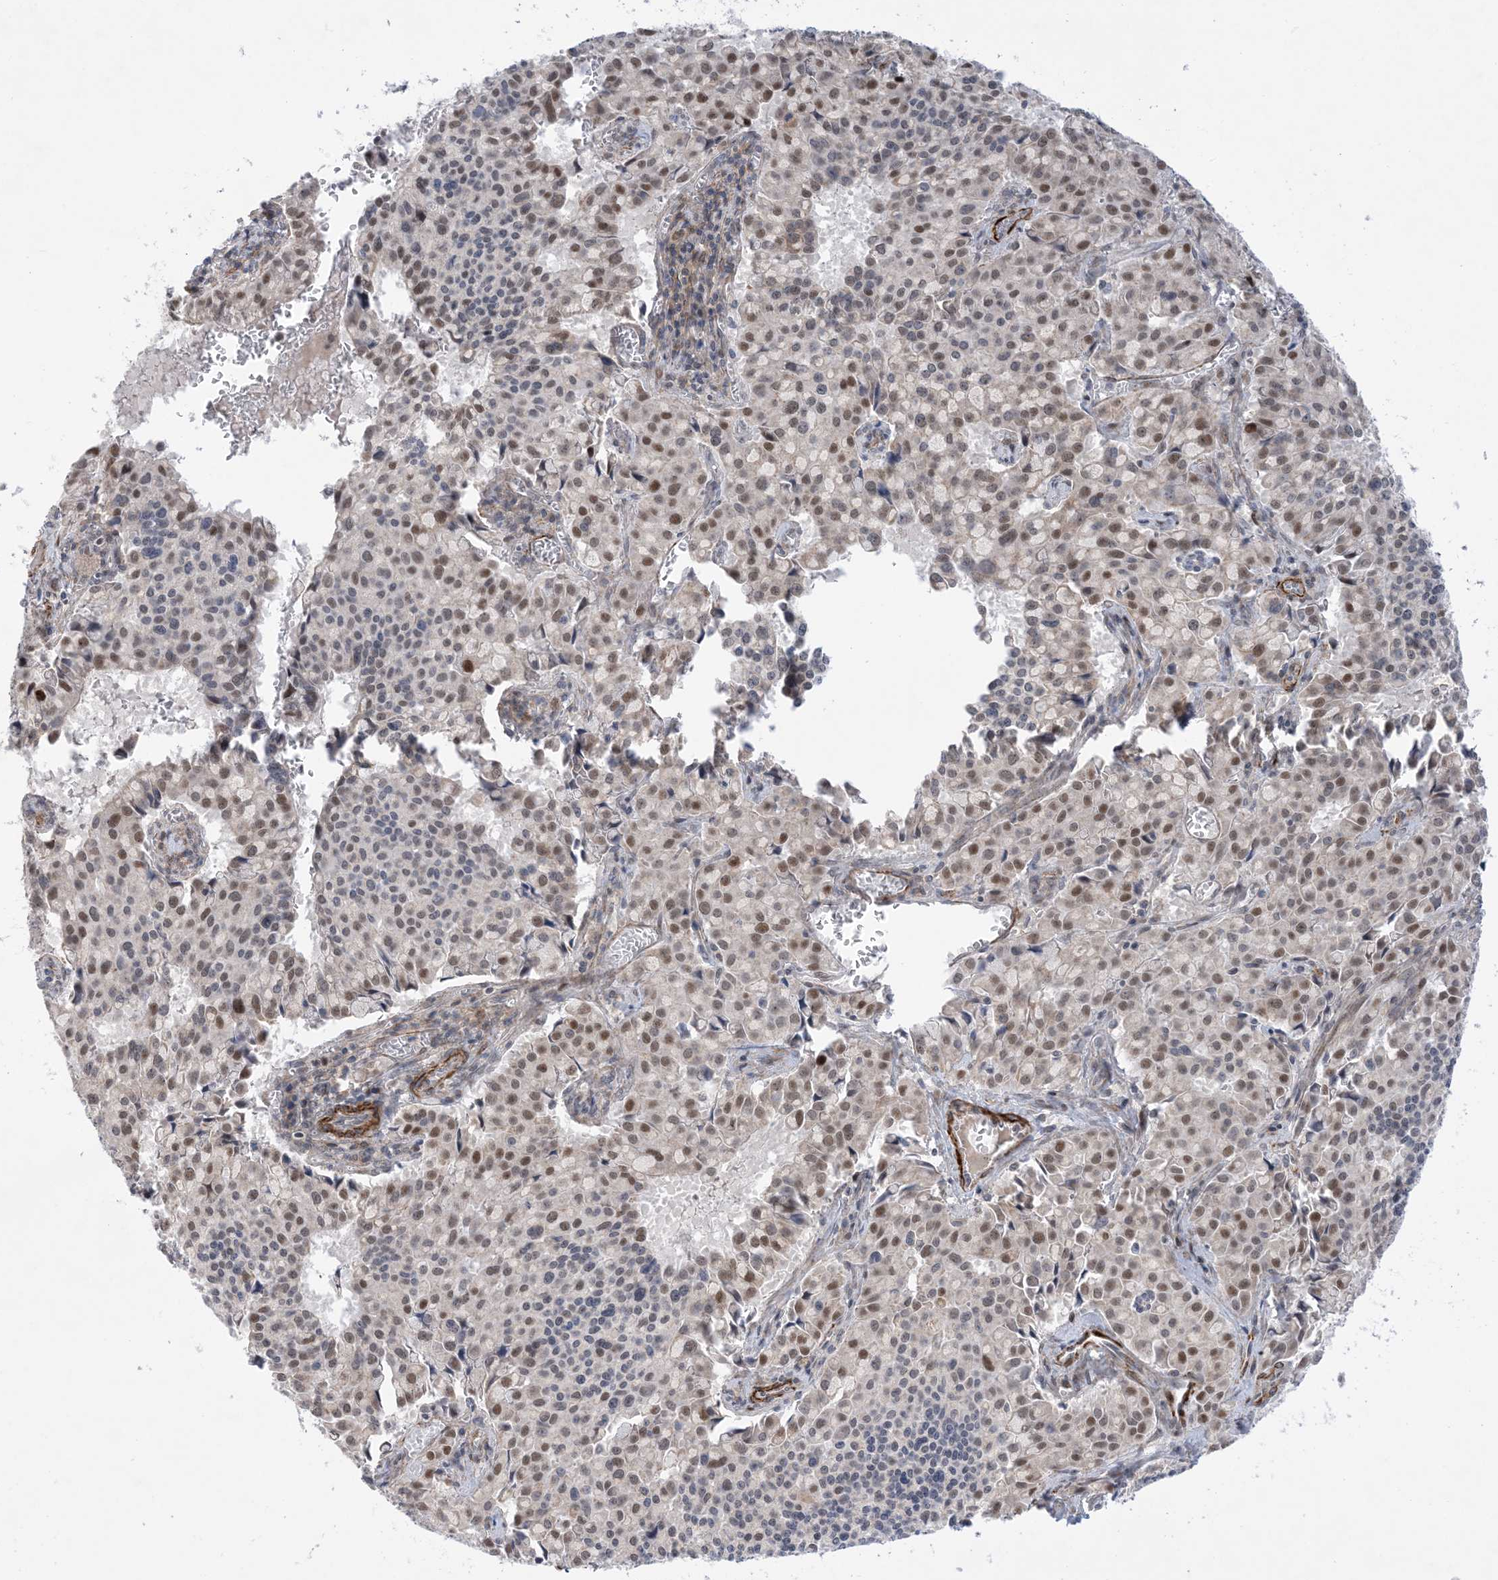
{"staining": {"intensity": "moderate", "quantity": ">75%", "location": "nuclear"}, "tissue": "pancreatic cancer", "cell_type": "Tumor cells", "image_type": "cancer", "snomed": [{"axis": "morphology", "description": "Adenocarcinoma, NOS"}, {"axis": "topography", "description": "Pancreas"}], "caption": "Pancreatic cancer (adenocarcinoma) stained for a protein (brown) reveals moderate nuclear positive expression in about >75% of tumor cells.", "gene": "ZNF8", "patient": {"sex": "male", "age": 65}}